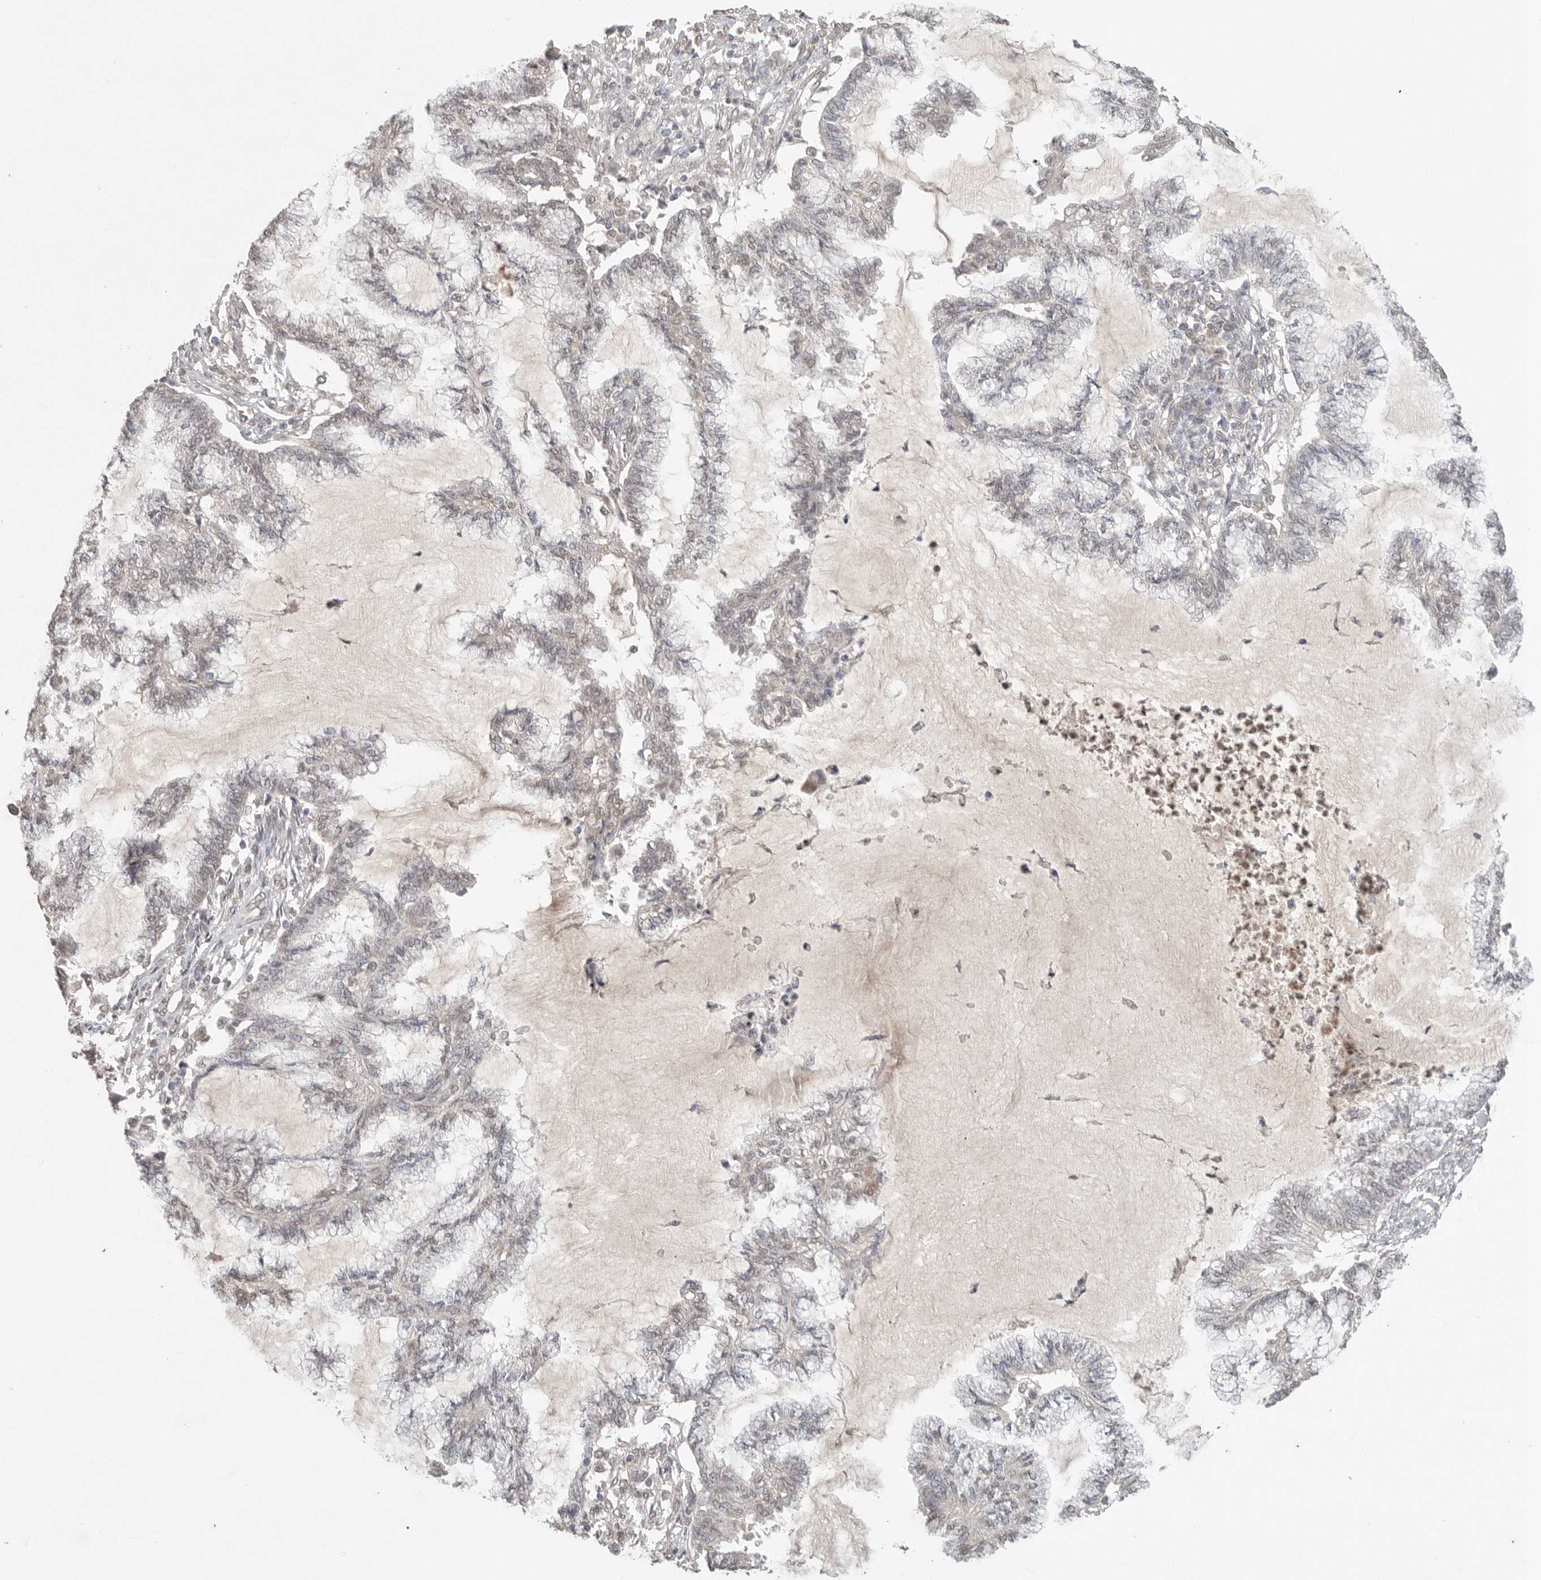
{"staining": {"intensity": "negative", "quantity": "none", "location": "none"}, "tissue": "endometrial cancer", "cell_type": "Tumor cells", "image_type": "cancer", "snomed": [{"axis": "morphology", "description": "Adenocarcinoma, NOS"}, {"axis": "topography", "description": "Endometrium"}], "caption": "High power microscopy histopathology image of an IHC histopathology image of endometrial adenocarcinoma, revealing no significant positivity in tumor cells.", "gene": "KLK5", "patient": {"sex": "female", "age": 86}}